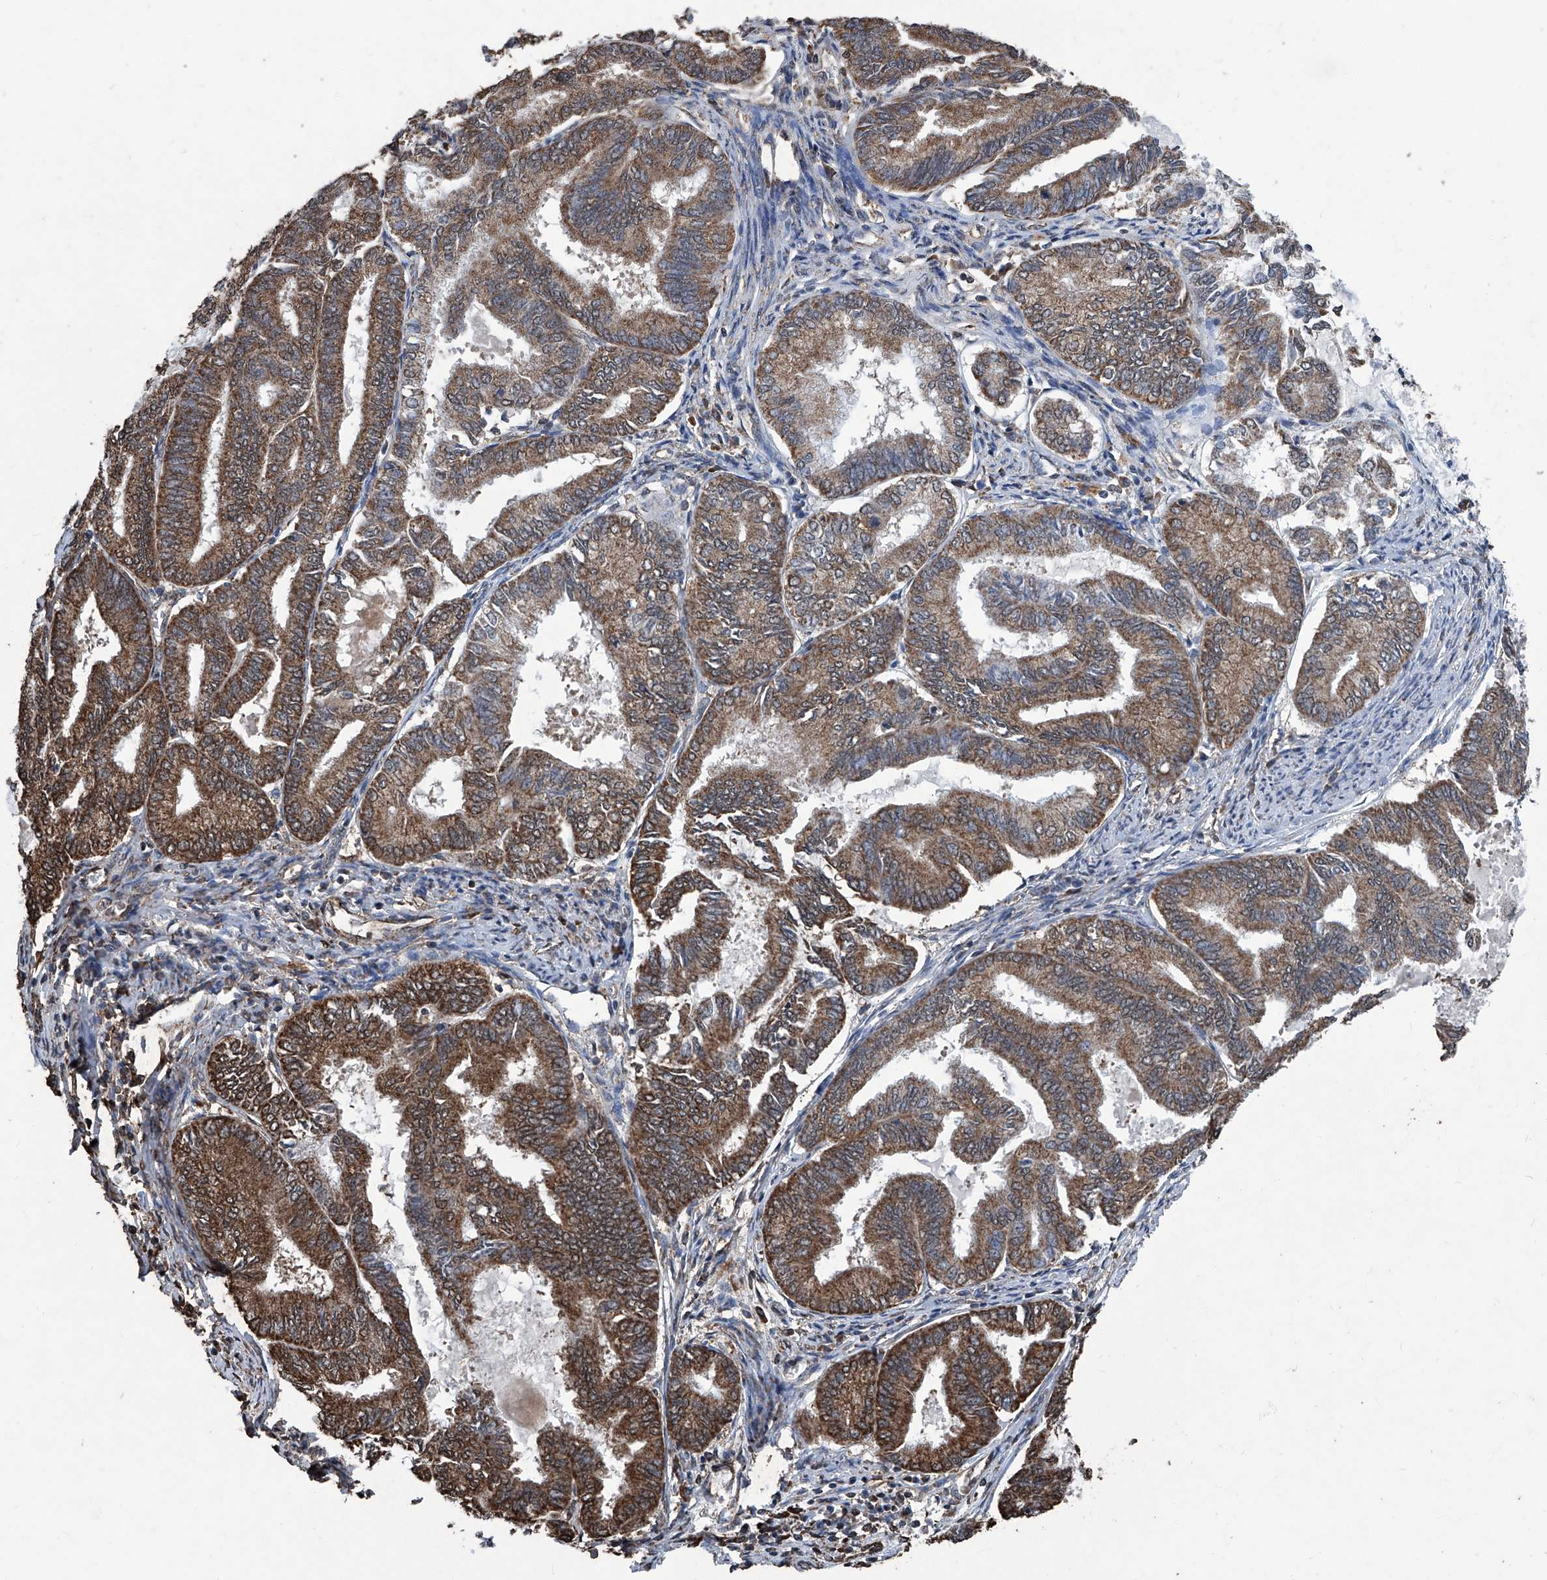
{"staining": {"intensity": "strong", "quantity": ">75%", "location": "cytoplasmic/membranous"}, "tissue": "endometrial cancer", "cell_type": "Tumor cells", "image_type": "cancer", "snomed": [{"axis": "morphology", "description": "Adenocarcinoma, NOS"}, {"axis": "topography", "description": "Endometrium"}], "caption": "Immunohistochemical staining of human adenocarcinoma (endometrial) exhibits strong cytoplasmic/membranous protein expression in about >75% of tumor cells.", "gene": "STARD7", "patient": {"sex": "female", "age": 86}}